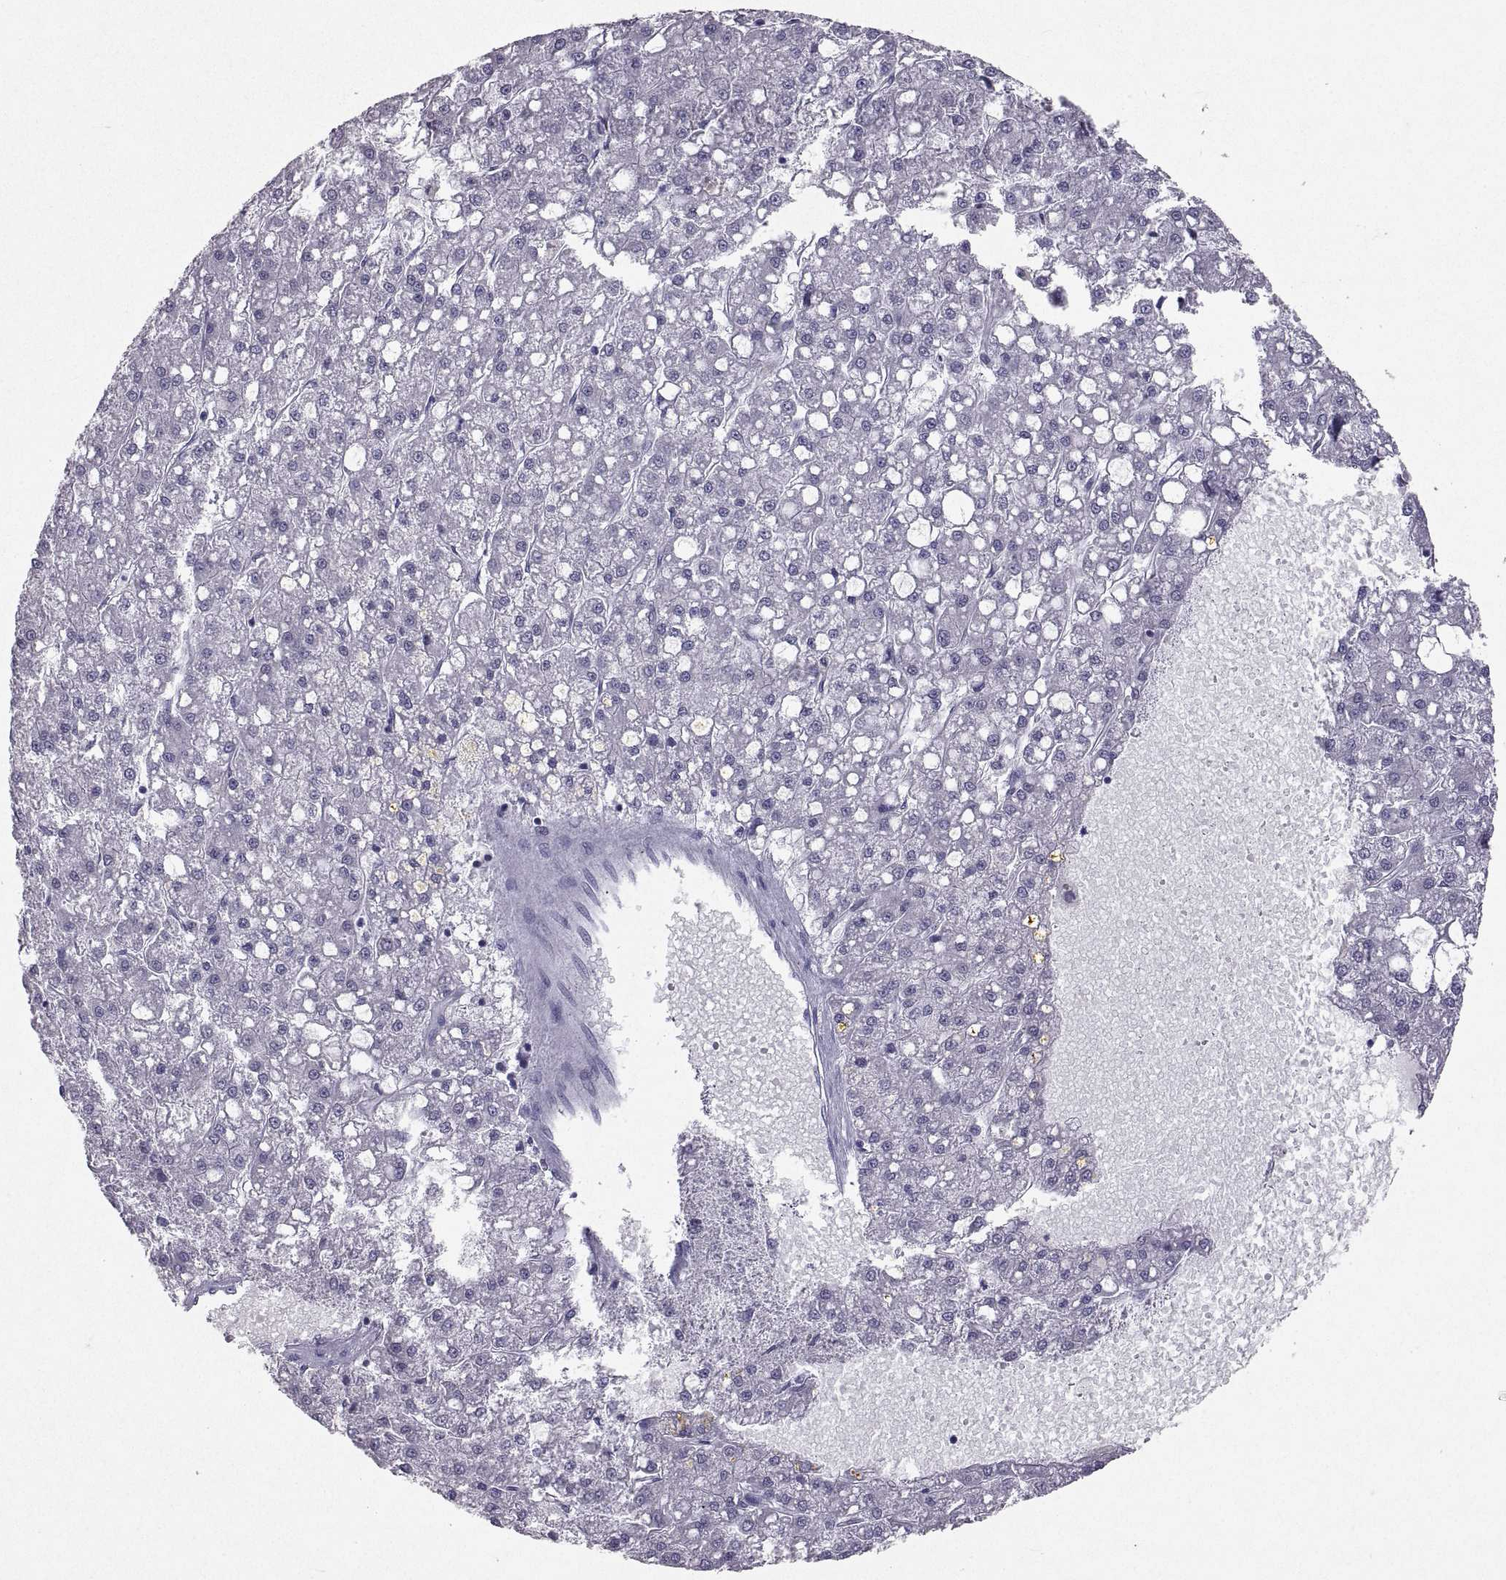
{"staining": {"intensity": "negative", "quantity": "none", "location": "none"}, "tissue": "liver cancer", "cell_type": "Tumor cells", "image_type": "cancer", "snomed": [{"axis": "morphology", "description": "Carcinoma, Hepatocellular, NOS"}, {"axis": "topography", "description": "Liver"}], "caption": "DAB (3,3'-diaminobenzidine) immunohistochemical staining of human liver cancer reveals no significant positivity in tumor cells.", "gene": "SOX21", "patient": {"sex": "male", "age": 67}}